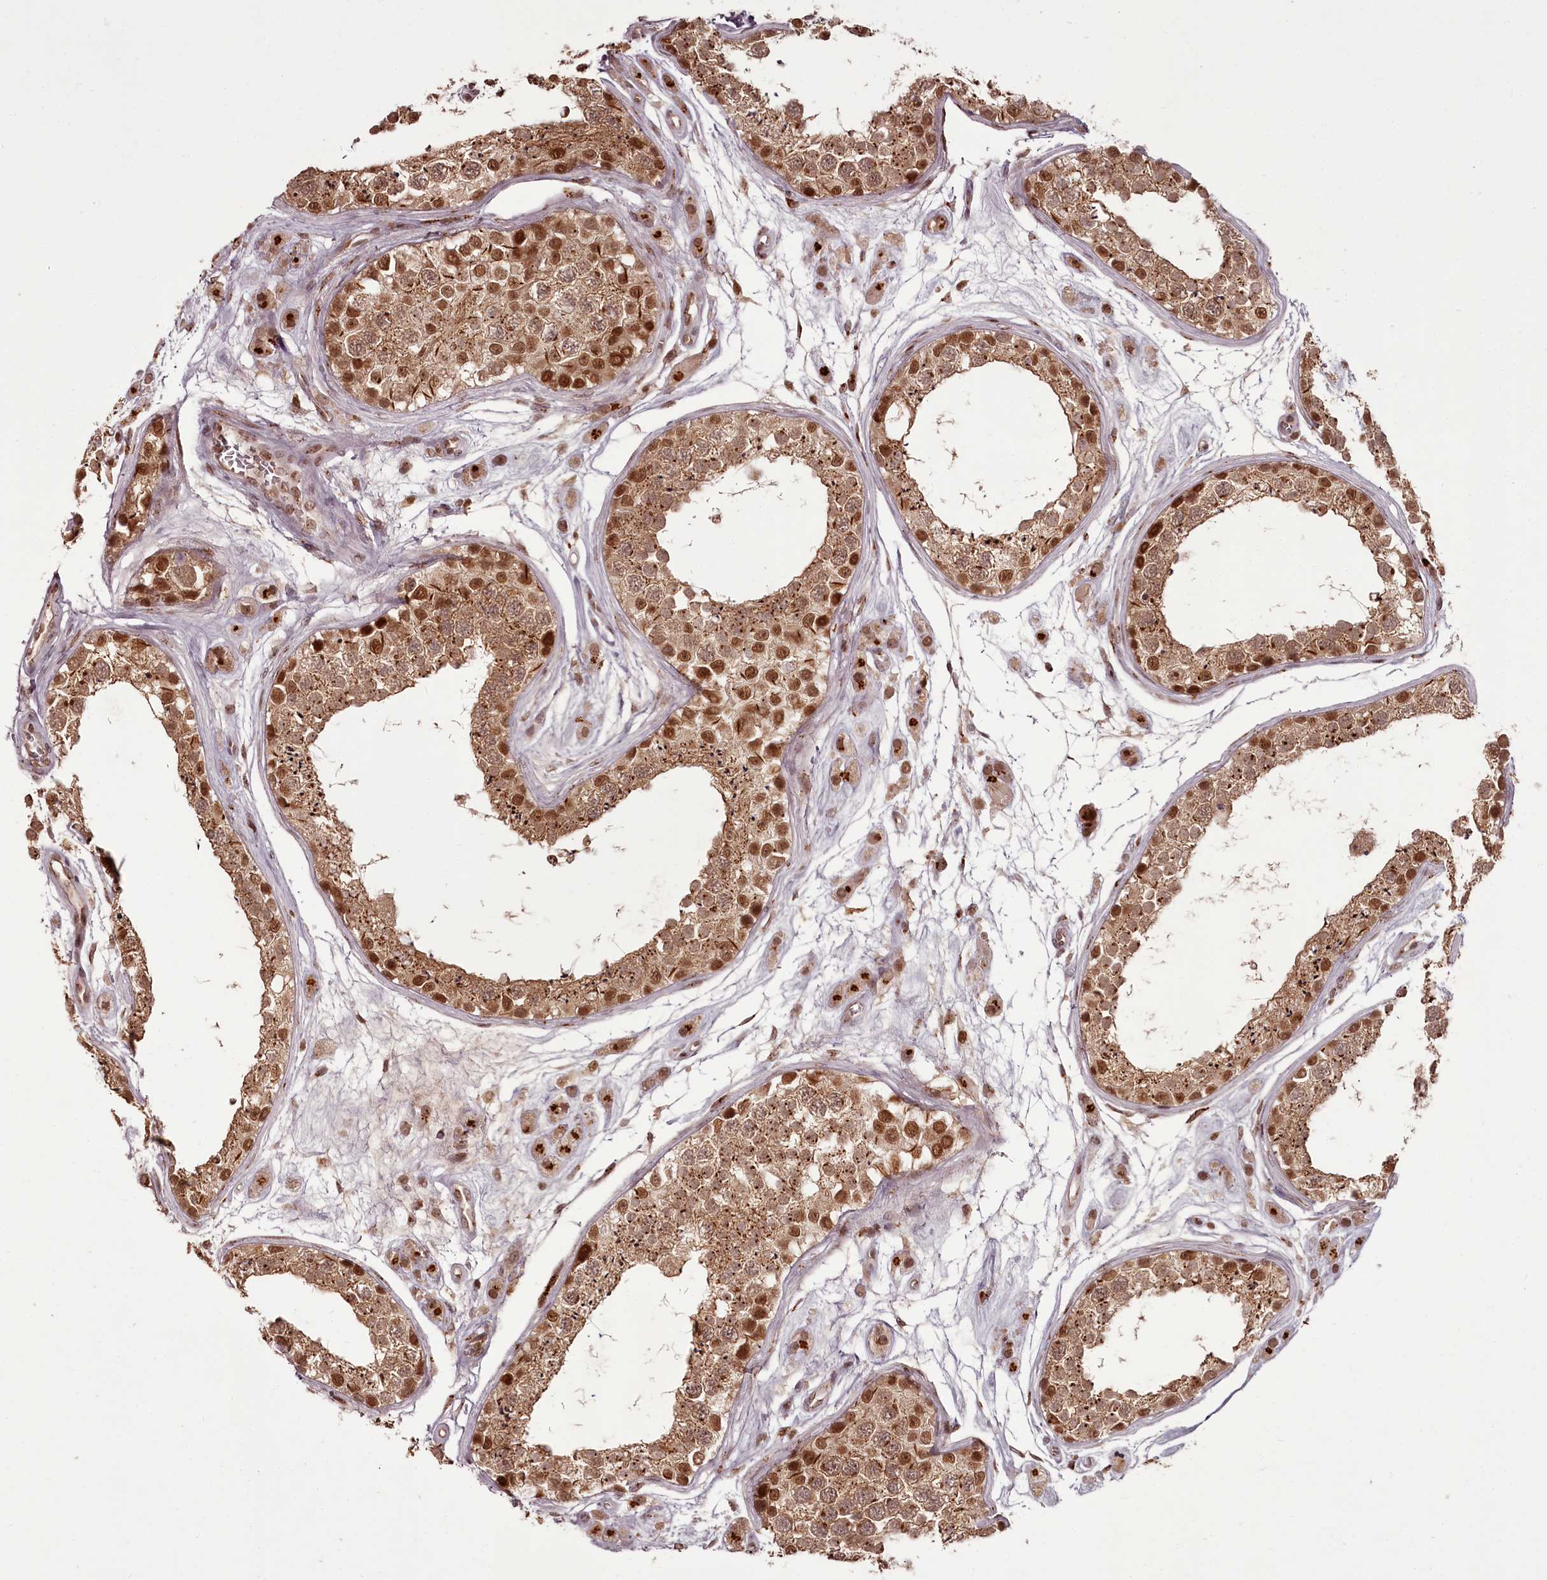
{"staining": {"intensity": "moderate", "quantity": ">75%", "location": "cytoplasmic/membranous,nuclear"}, "tissue": "testis", "cell_type": "Cells in seminiferous ducts", "image_type": "normal", "snomed": [{"axis": "morphology", "description": "Normal tissue, NOS"}, {"axis": "topography", "description": "Testis"}], "caption": "IHC micrograph of unremarkable human testis stained for a protein (brown), which demonstrates medium levels of moderate cytoplasmic/membranous,nuclear expression in approximately >75% of cells in seminiferous ducts.", "gene": "CEP83", "patient": {"sex": "male", "age": 25}}